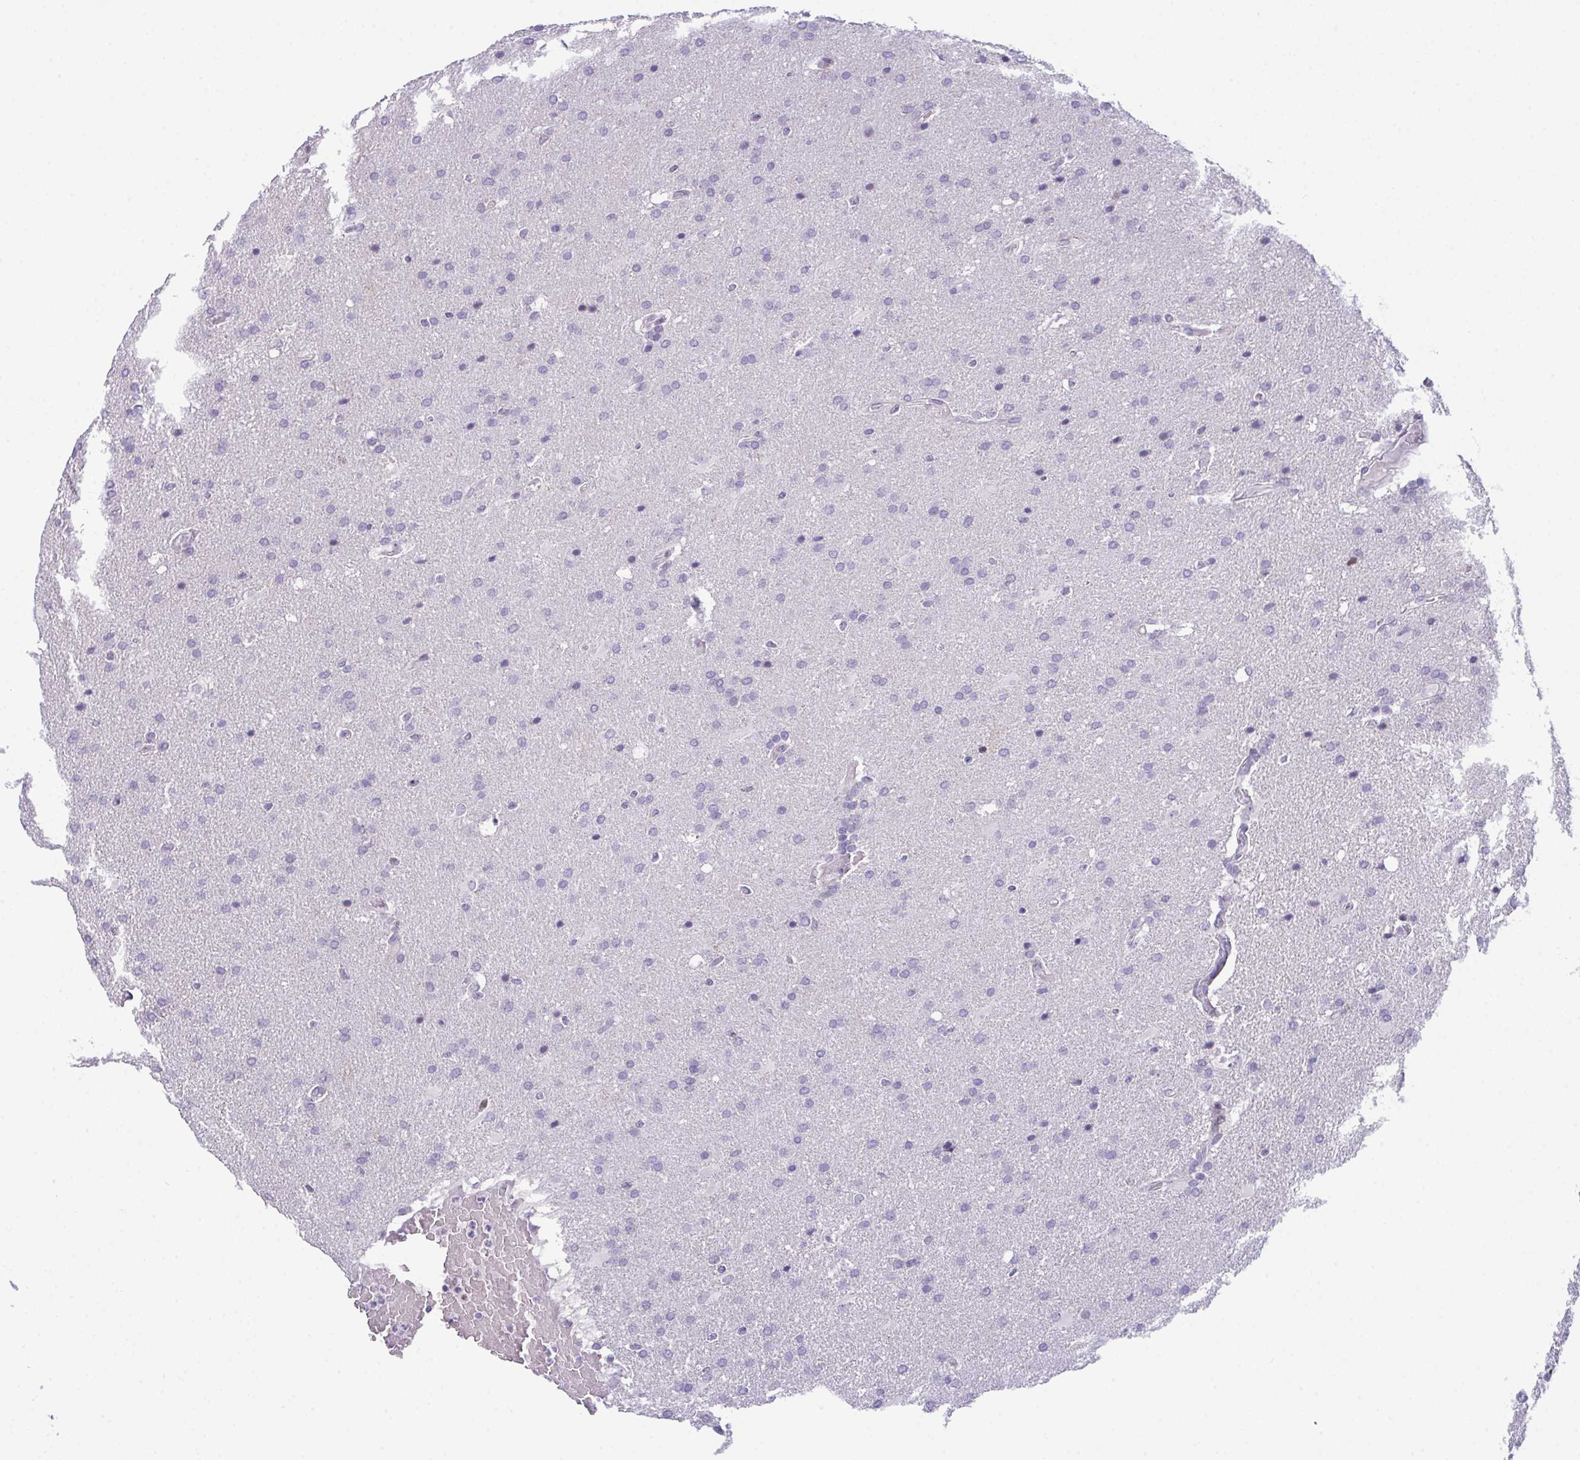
{"staining": {"intensity": "negative", "quantity": "none", "location": "none"}, "tissue": "glioma", "cell_type": "Tumor cells", "image_type": "cancer", "snomed": [{"axis": "morphology", "description": "Glioma, malignant, High grade"}, {"axis": "topography", "description": "Brain"}], "caption": "Photomicrograph shows no protein expression in tumor cells of glioma tissue.", "gene": "ATP6V0D2", "patient": {"sex": "male", "age": 56}}